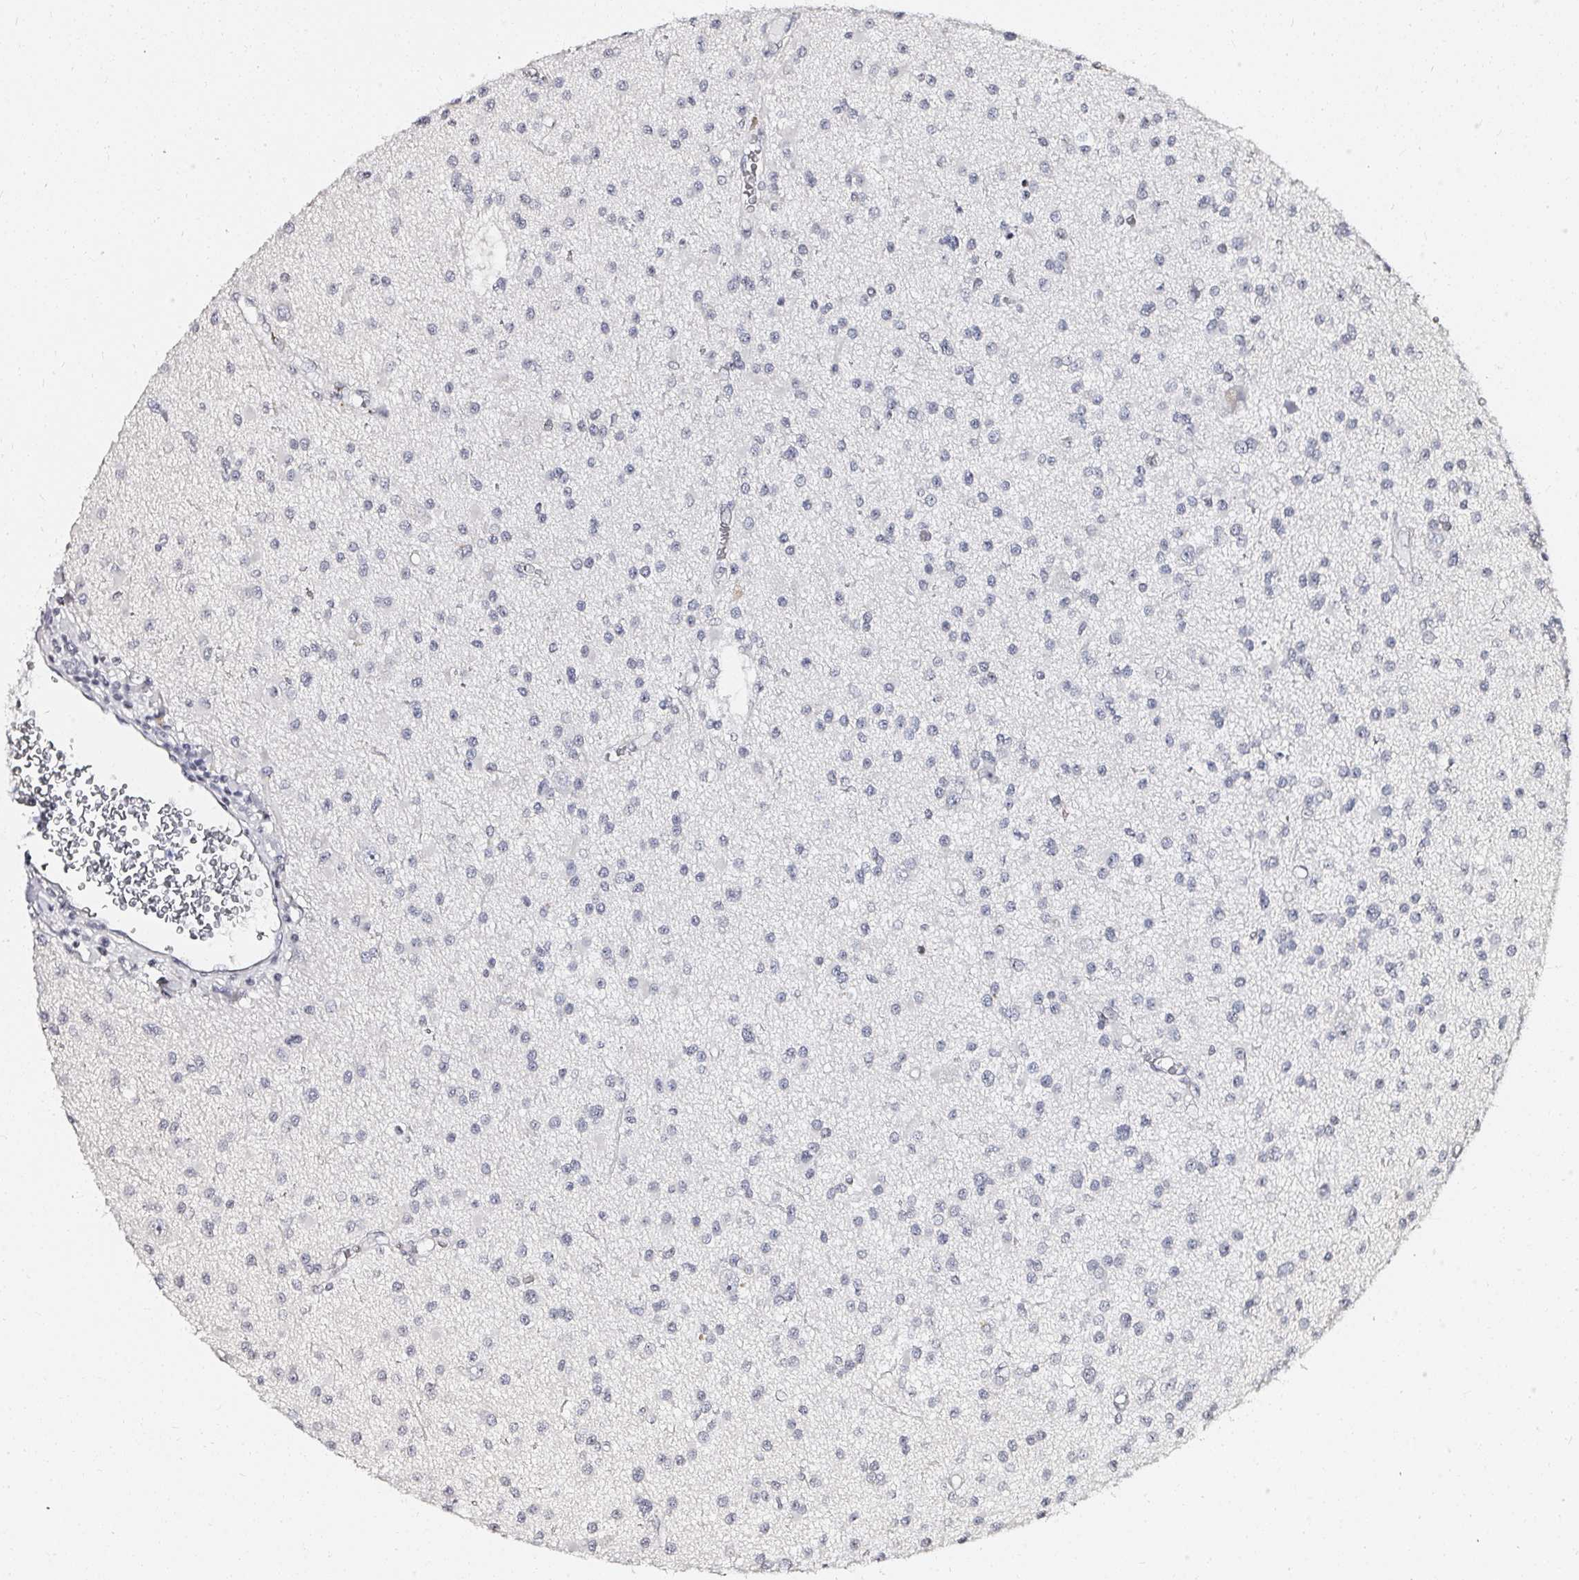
{"staining": {"intensity": "negative", "quantity": "none", "location": "none"}, "tissue": "glioma", "cell_type": "Tumor cells", "image_type": "cancer", "snomed": [{"axis": "morphology", "description": "Glioma, malignant, High grade"}, {"axis": "topography", "description": "Brain"}], "caption": "This is a histopathology image of immunohistochemistry staining of glioma, which shows no staining in tumor cells. (DAB IHC, high magnification).", "gene": "ACAN", "patient": {"sex": "male", "age": 54}}